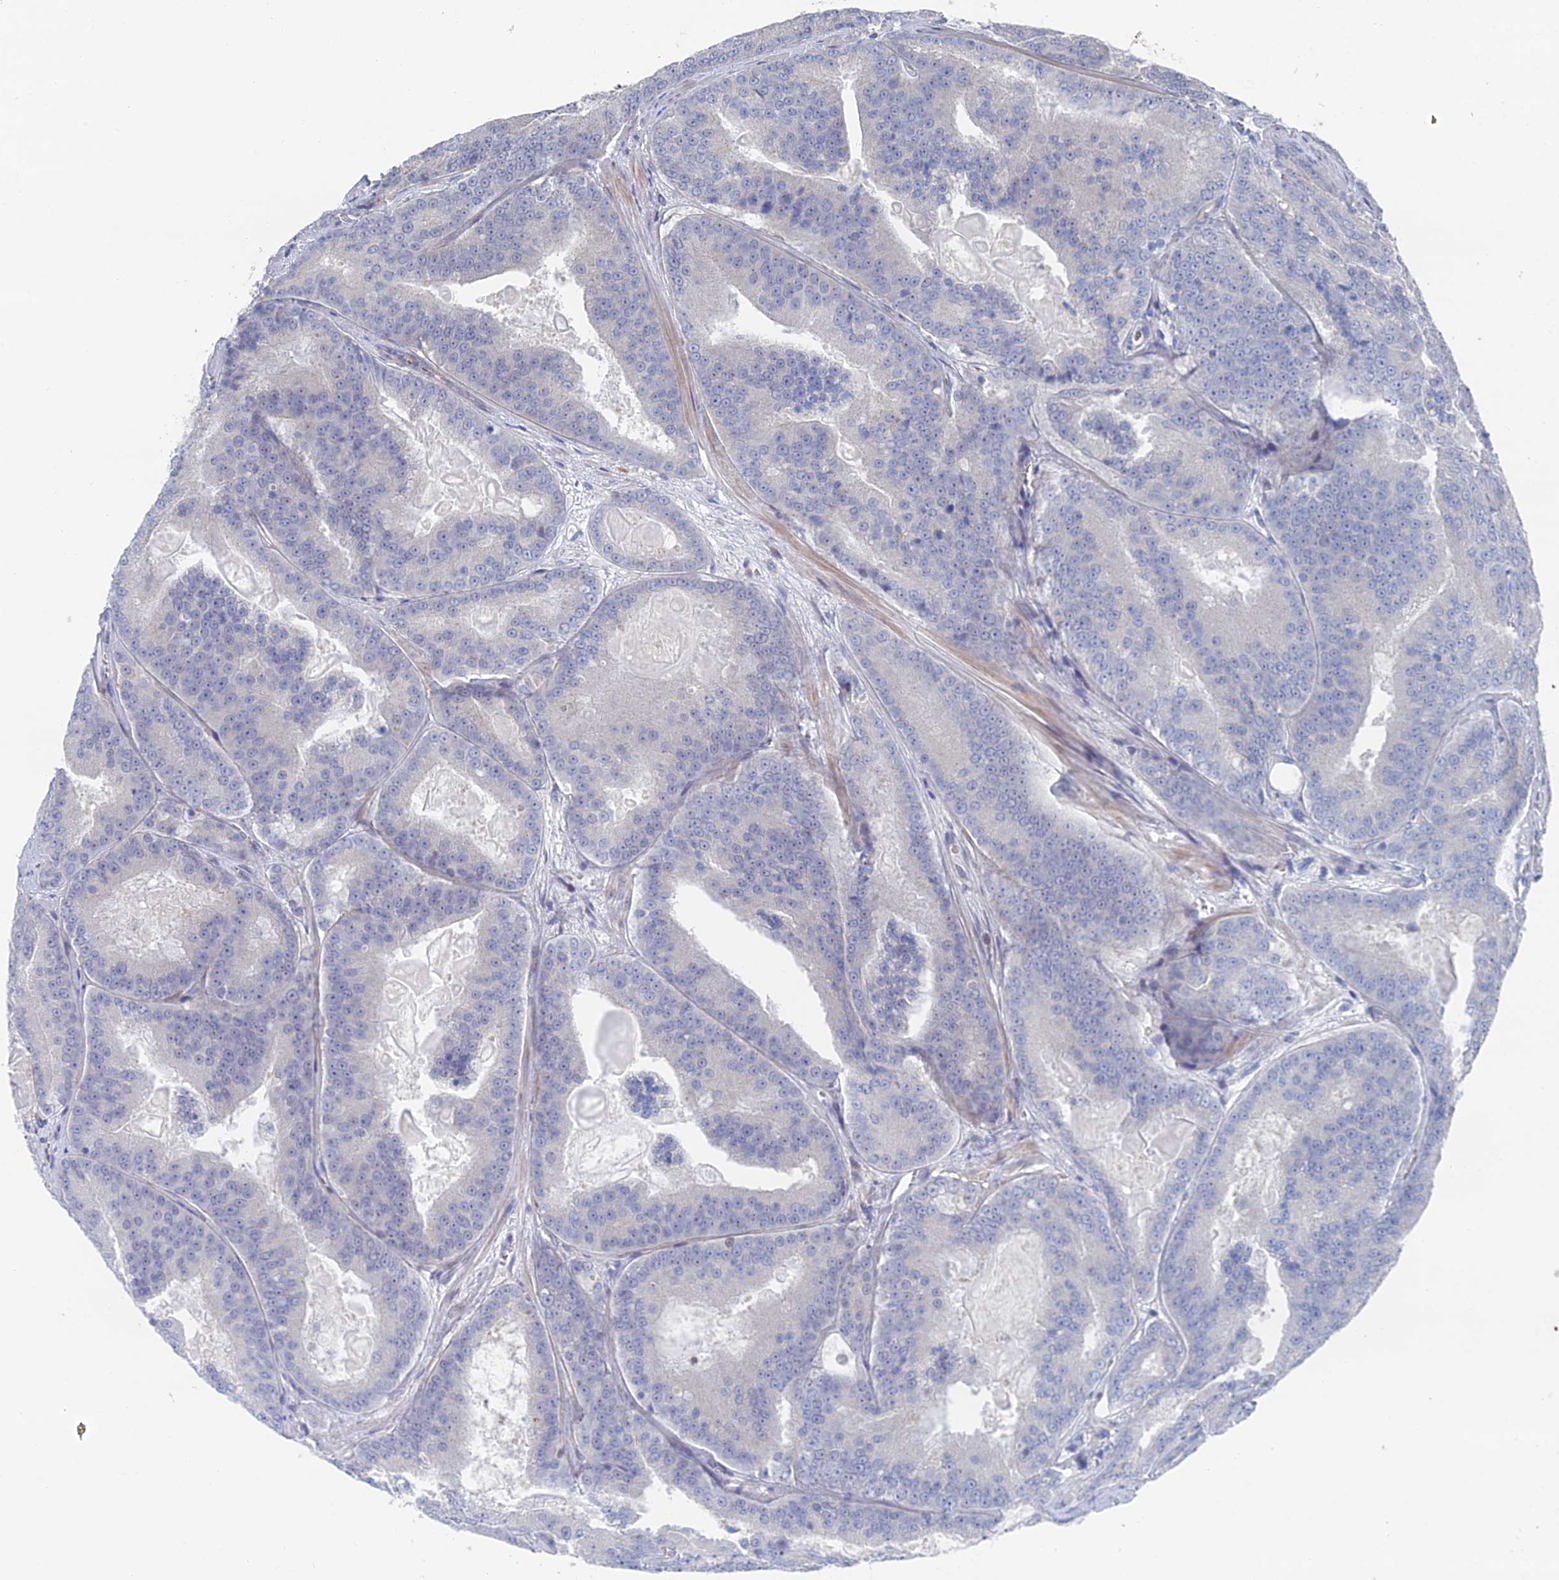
{"staining": {"intensity": "negative", "quantity": "none", "location": "none"}, "tissue": "prostate cancer", "cell_type": "Tumor cells", "image_type": "cancer", "snomed": [{"axis": "morphology", "description": "Adenocarcinoma, High grade"}, {"axis": "topography", "description": "Prostate"}], "caption": "This is an immunohistochemistry (IHC) micrograph of prostate high-grade adenocarcinoma. There is no expression in tumor cells.", "gene": "GTF2IRD1", "patient": {"sex": "male", "age": 61}}